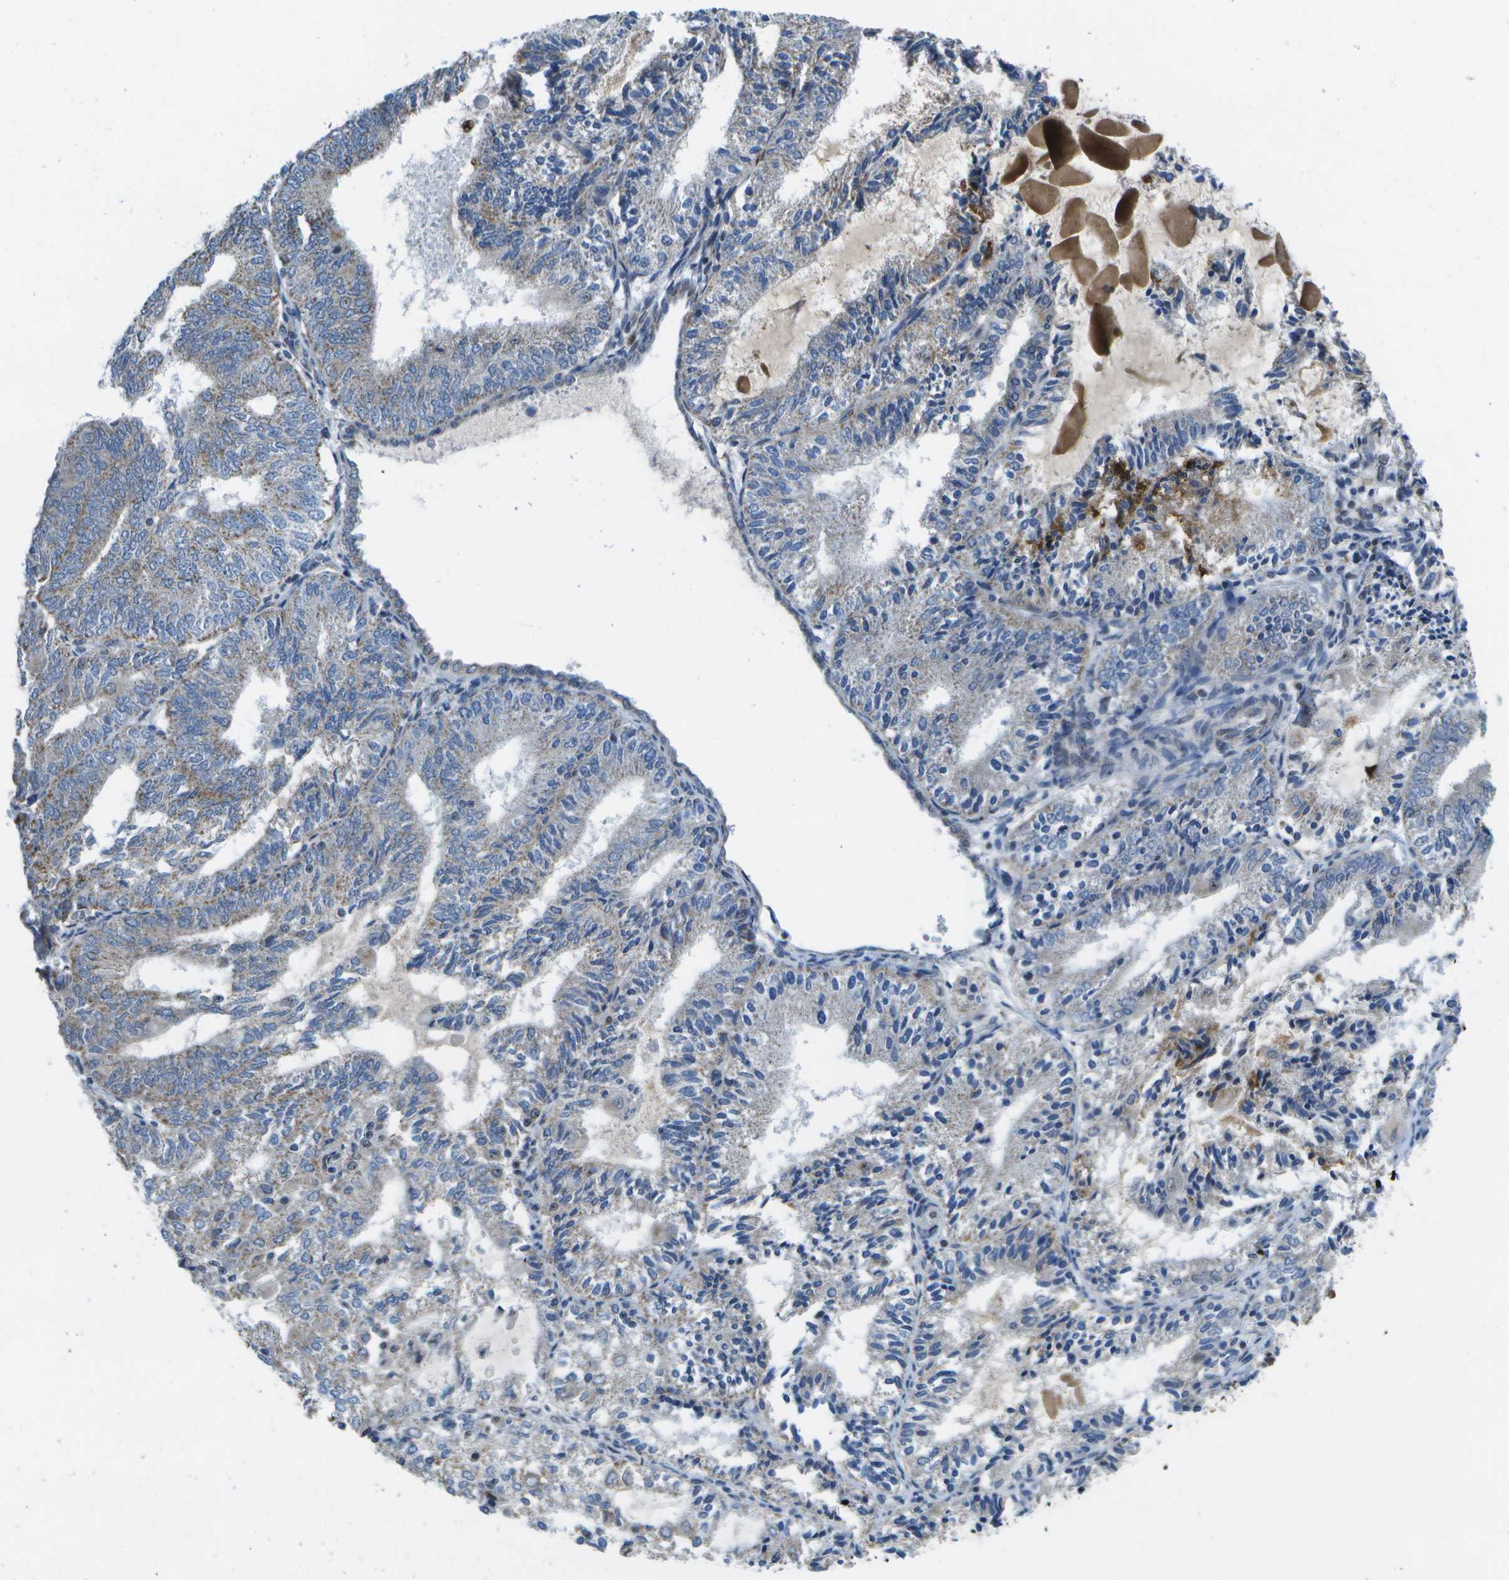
{"staining": {"intensity": "negative", "quantity": "none", "location": "none"}, "tissue": "endometrial cancer", "cell_type": "Tumor cells", "image_type": "cancer", "snomed": [{"axis": "morphology", "description": "Adenocarcinoma, NOS"}, {"axis": "topography", "description": "Endometrium"}], "caption": "This is an immunohistochemistry micrograph of endometrial cancer. There is no positivity in tumor cells.", "gene": "GALNT15", "patient": {"sex": "female", "age": 81}}